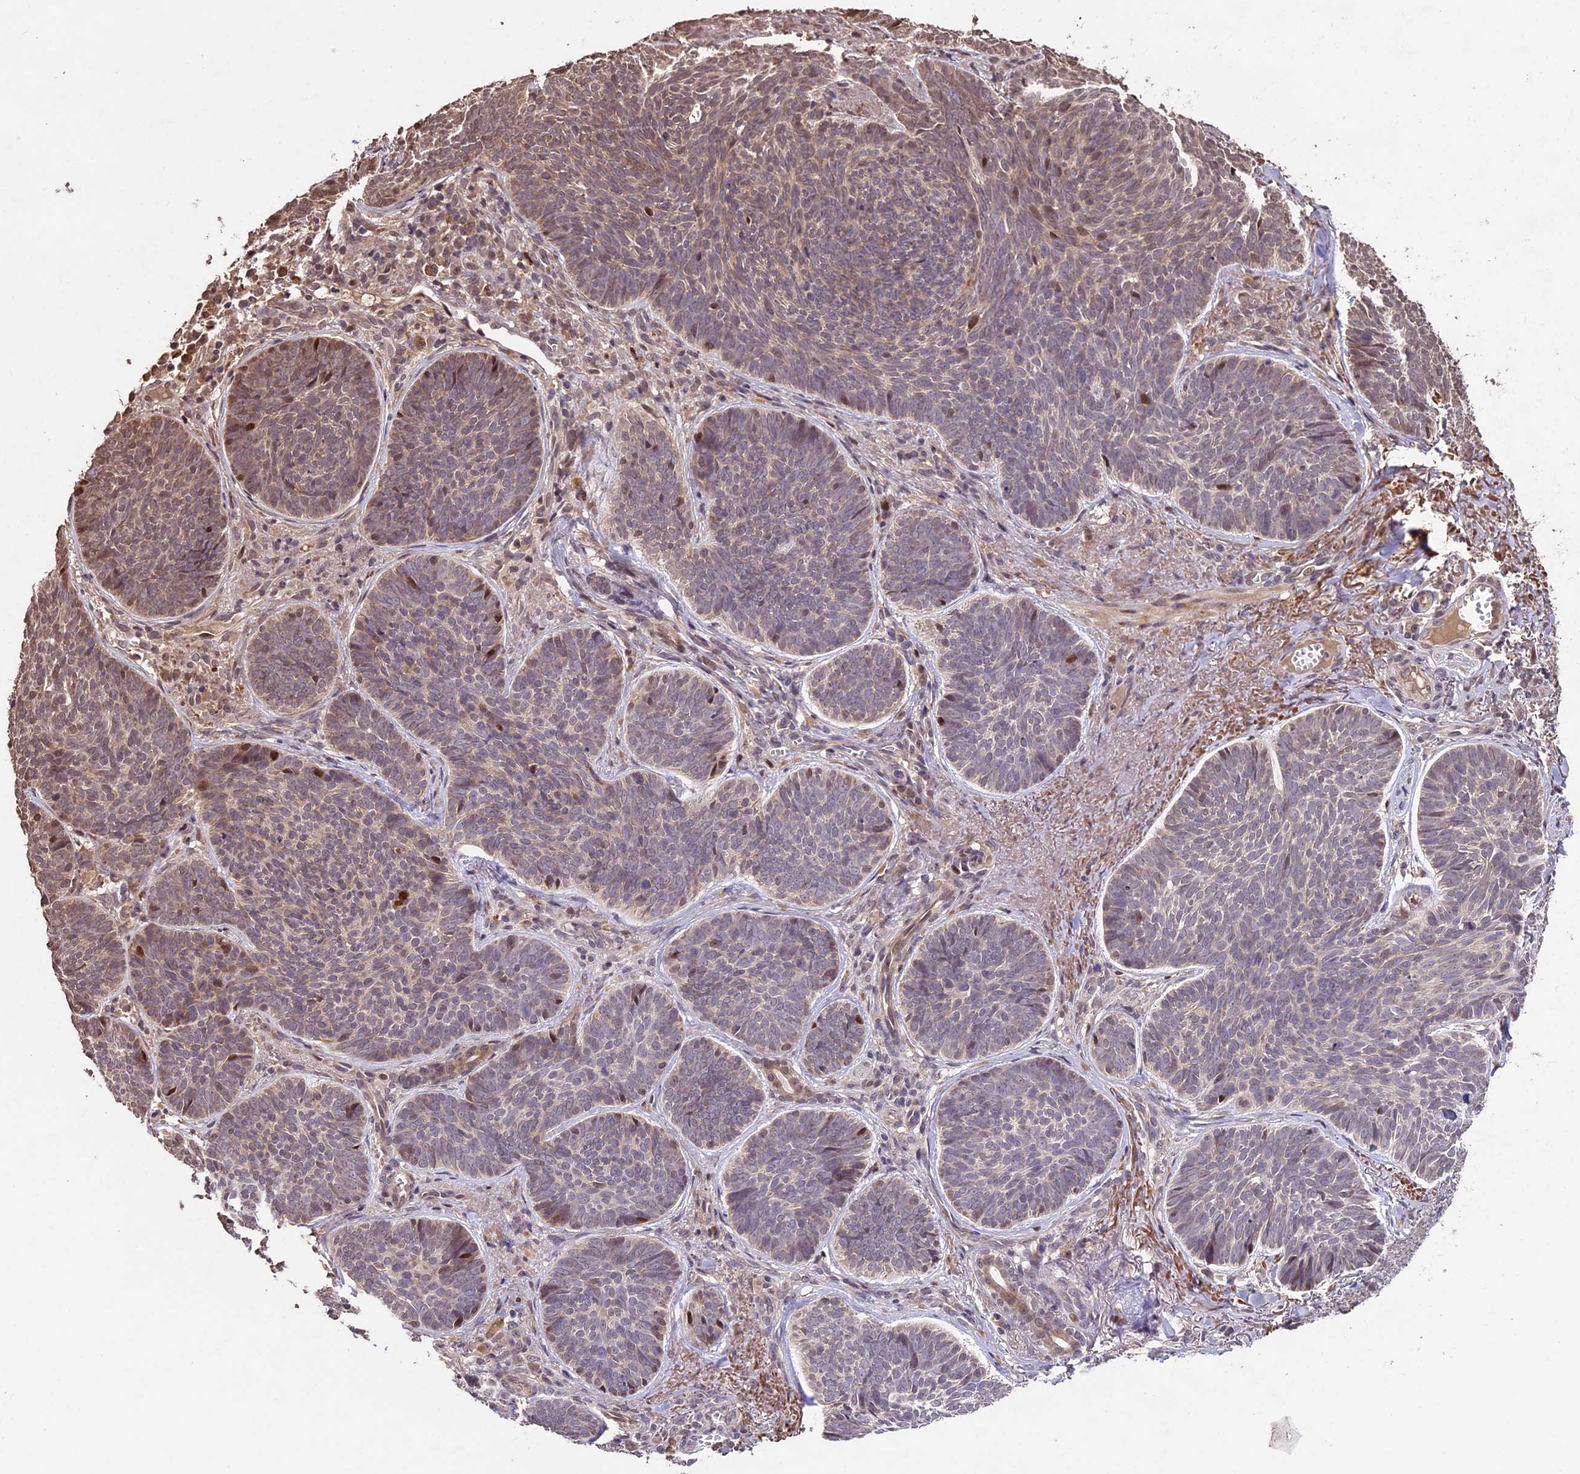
{"staining": {"intensity": "weak", "quantity": "<25%", "location": "cytoplasmic/membranous"}, "tissue": "skin cancer", "cell_type": "Tumor cells", "image_type": "cancer", "snomed": [{"axis": "morphology", "description": "Basal cell carcinoma"}, {"axis": "topography", "description": "Skin"}], "caption": "There is no significant positivity in tumor cells of basal cell carcinoma (skin).", "gene": "CDKN2AIP", "patient": {"sex": "female", "age": 74}}